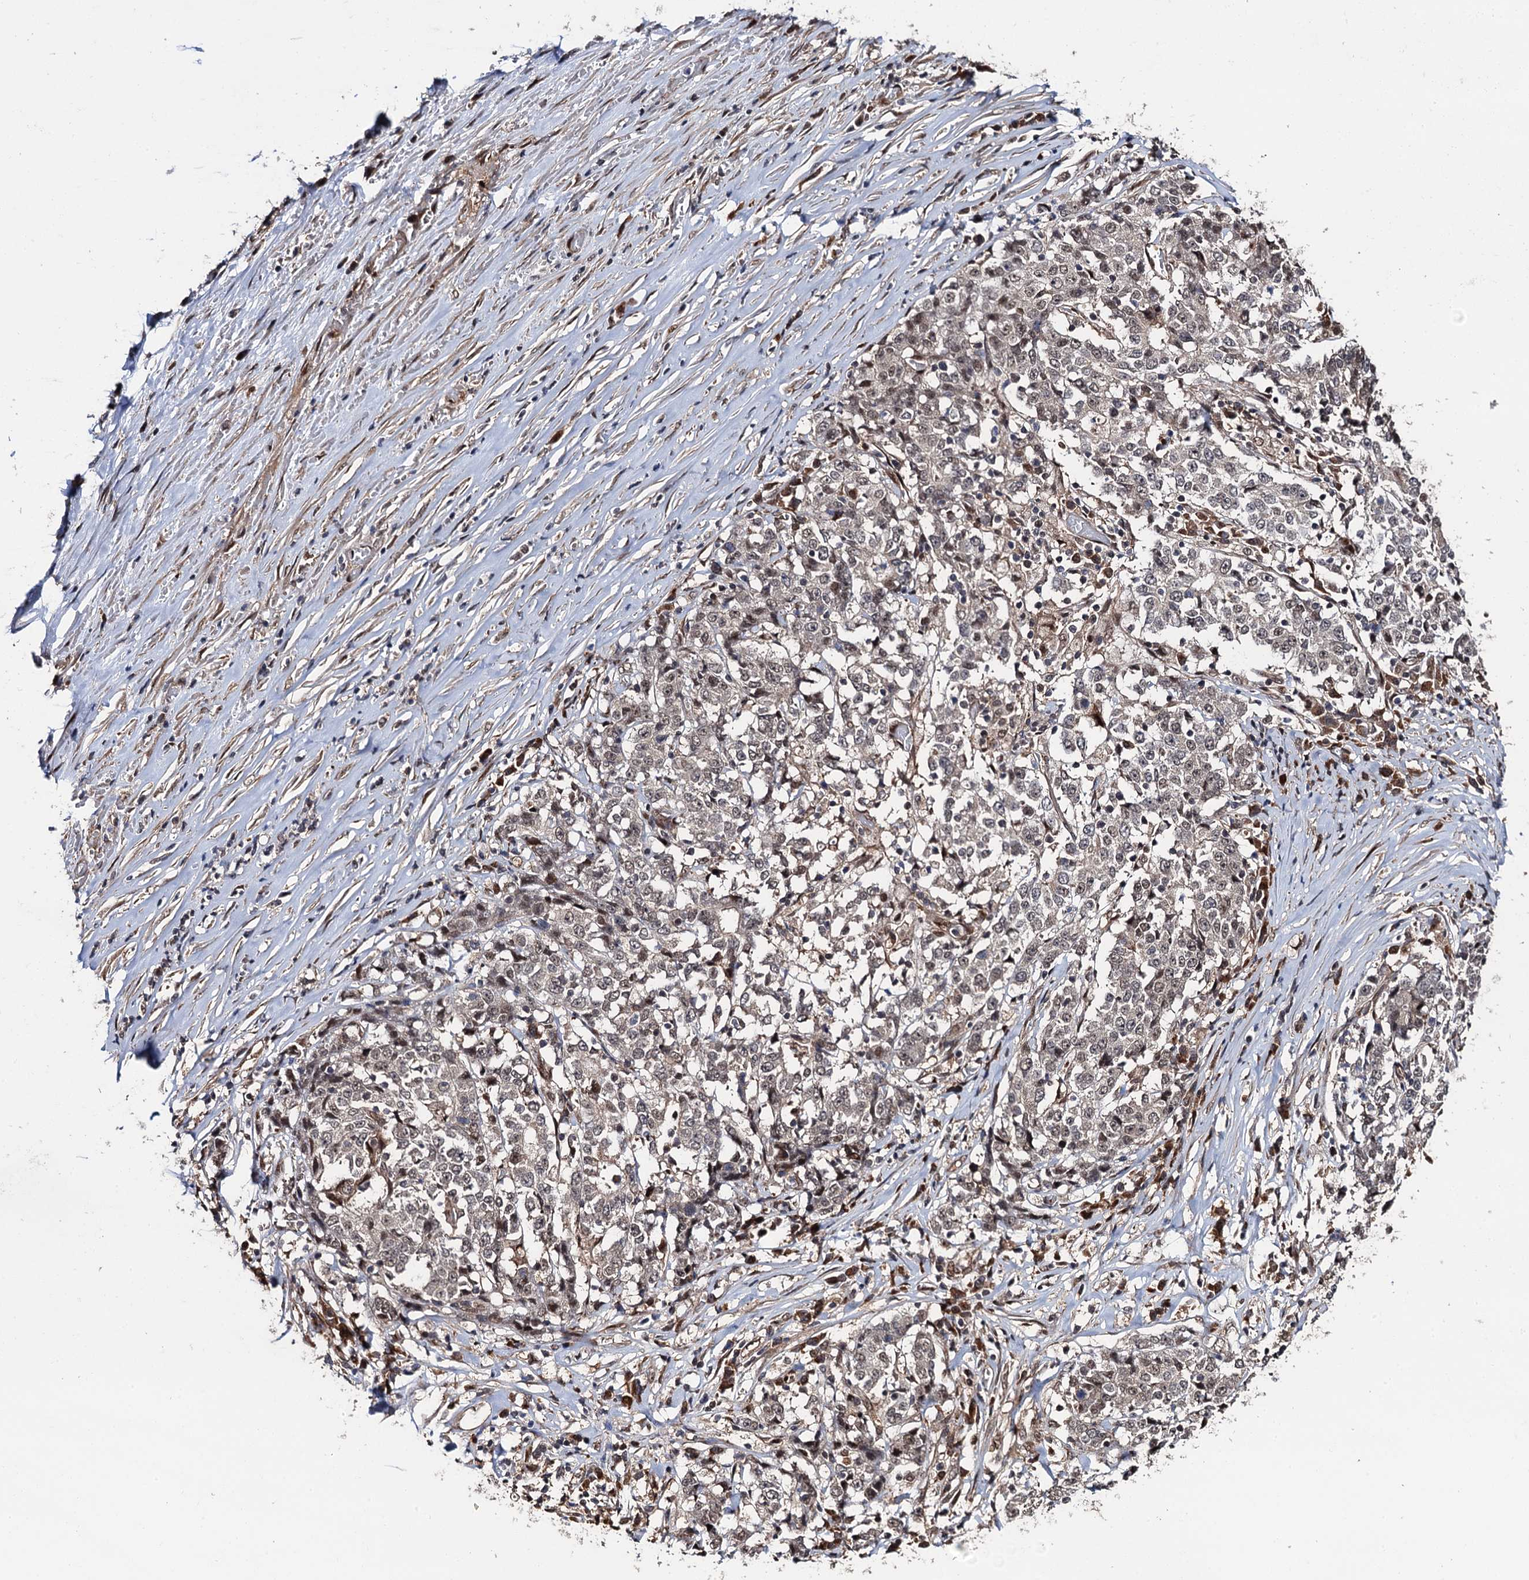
{"staining": {"intensity": "weak", "quantity": "25%-75%", "location": "nuclear"}, "tissue": "stomach cancer", "cell_type": "Tumor cells", "image_type": "cancer", "snomed": [{"axis": "morphology", "description": "Adenocarcinoma, NOS"}, {"axis": "topography", "description": "Stomach"}], "caption": "Human stomach adenocarcinoma stained for a protein (brown) demonstrates weak nuclear positive expression in approximately 25%-75% of tumor cells.", "gene": "CDC23", "patient": {"sex": "male", "age": 59}}